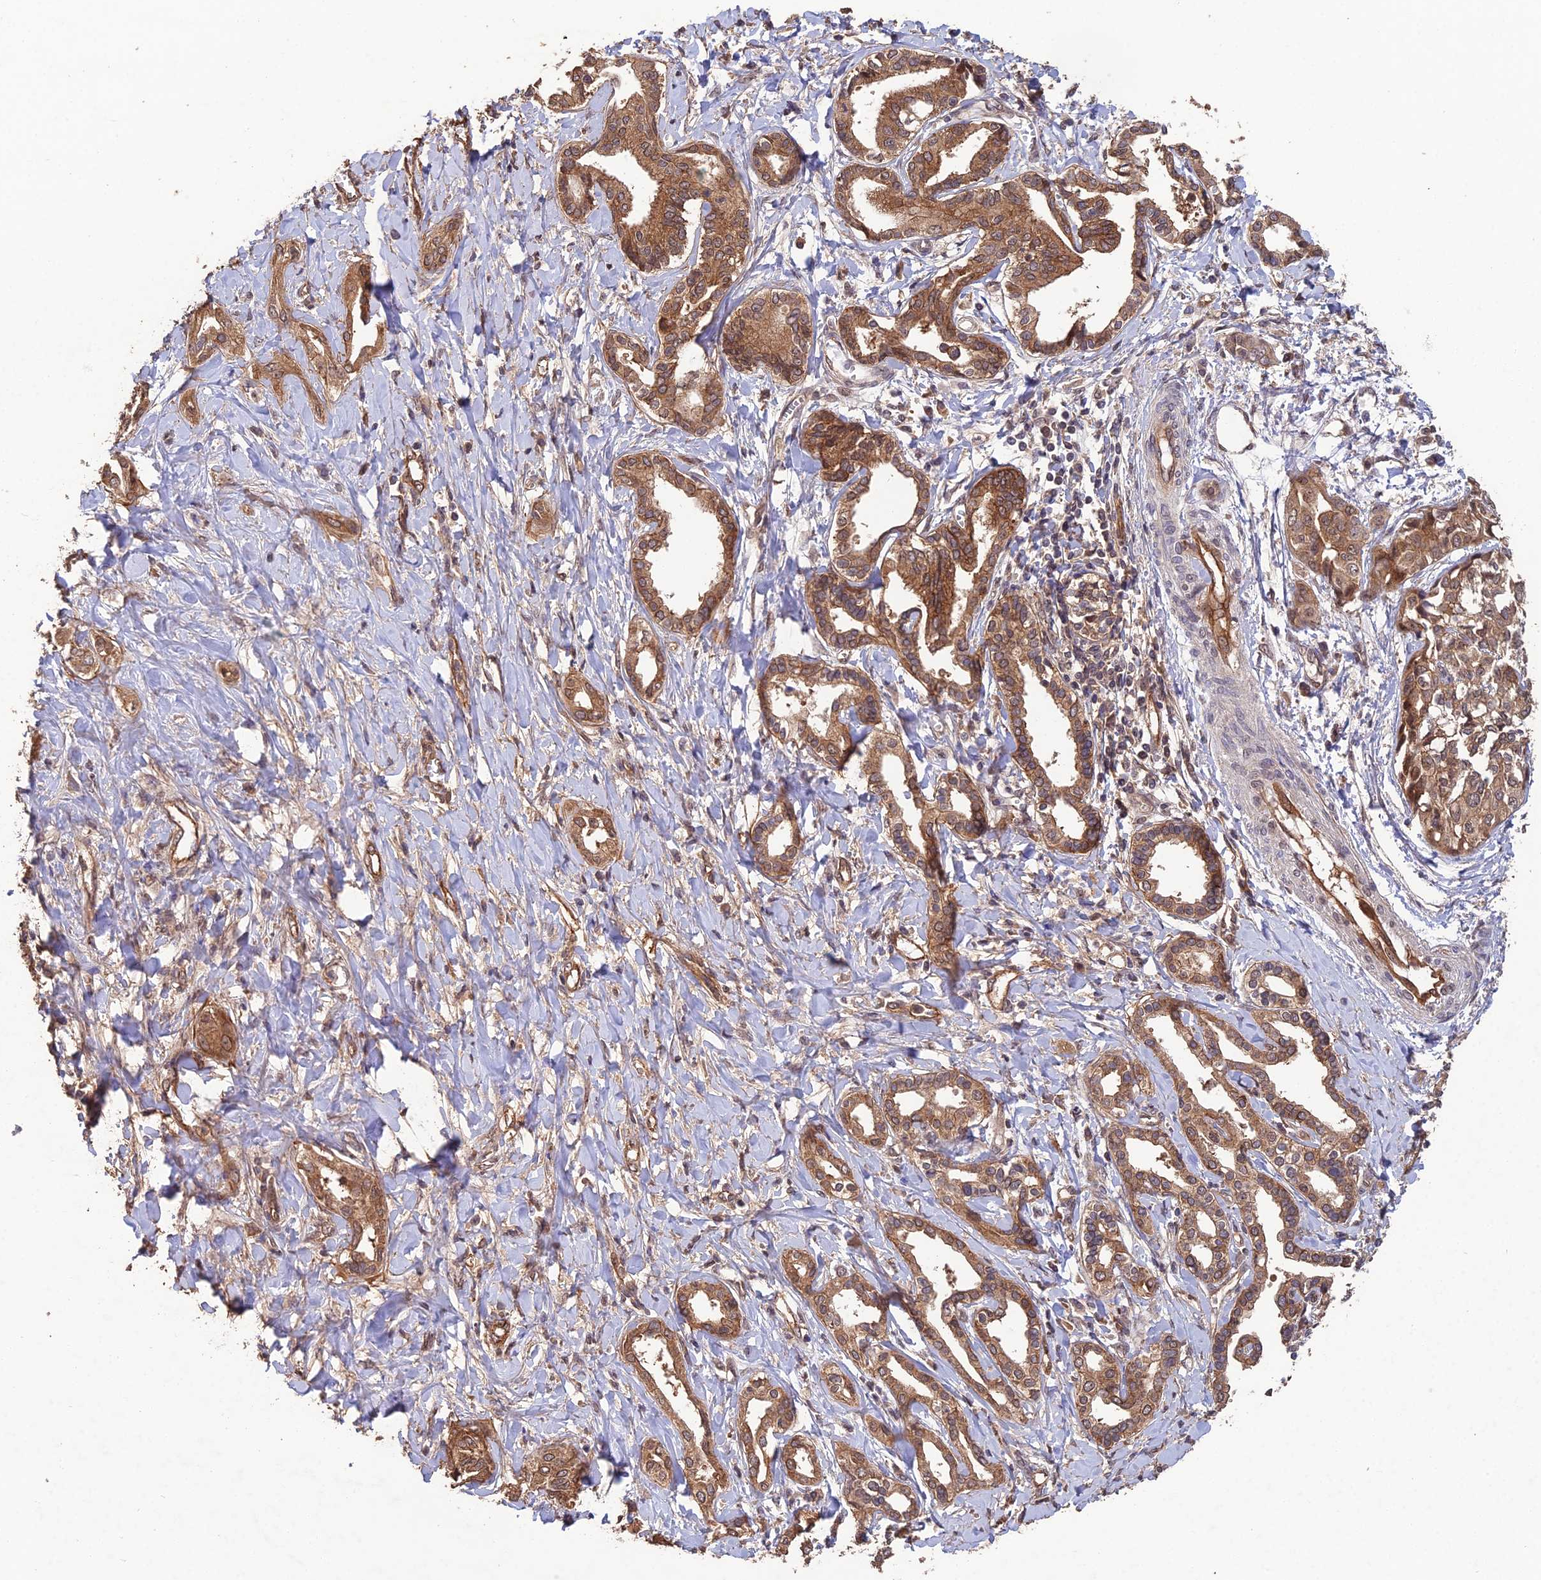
{"staining": {"intensity": "moderate", "quantity": ">75%", "location": "cytoplasmic/membranous,nuclear"}, "tissue": "liver cancer", "cell_type": "Tumor cells", "image_type": "cancer", "snomed": [{"axis": "morphology", "description": "Cholangiocarcinoma"}, {"axis": "topography", "description": "Liver"}], "caption": "About >75% of tumor cells in liver cholangiocarcinoma exhibit moderate cytoplasmic/membranous and nuclear protein staining as visualized by brown immunohistochemical staining.", "gene": "RALGAPA2", "patient": {"sex": "female", "age": 77}}